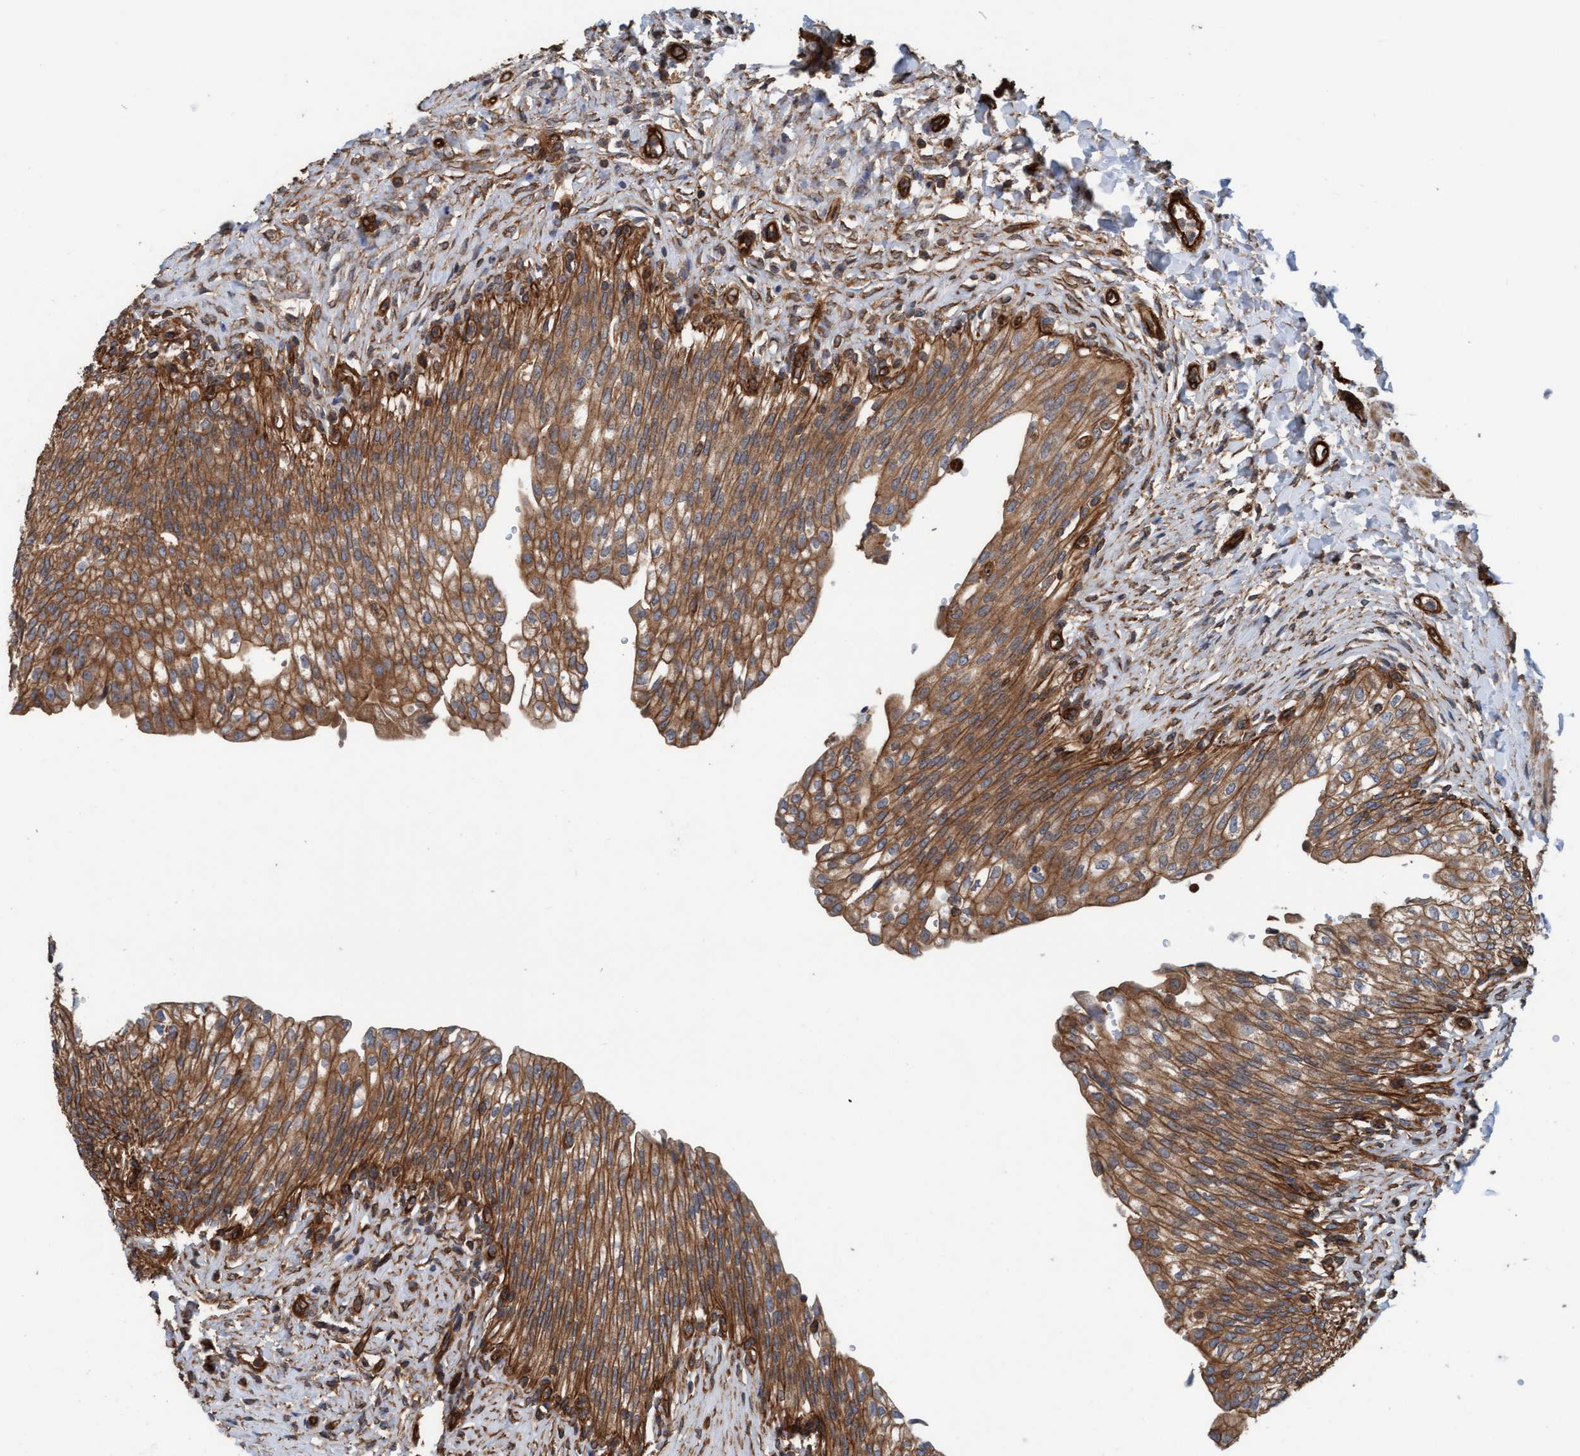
{"staining": {"intensity": "strong", "quantity": ">75%", "location": "cytoplasmic/membranous"}, "tissue": "urinary bladder", "cell_type": "Urothelial cells", "image_type": "normal", "snomed": [{"axis": "morphology", "description": "Urothelial carcinoma, High grade"}, {"axis": "topography", "description": "Urinary bladder"}], "caption": "DAB immunohistochemical staining of benign urinary bladder displays strong cytoplasmic/membranous protein positivity in about >75% of urothelial cells.", "gene": "STXBP4", "patient": {"sex": "male", "age": 46}}